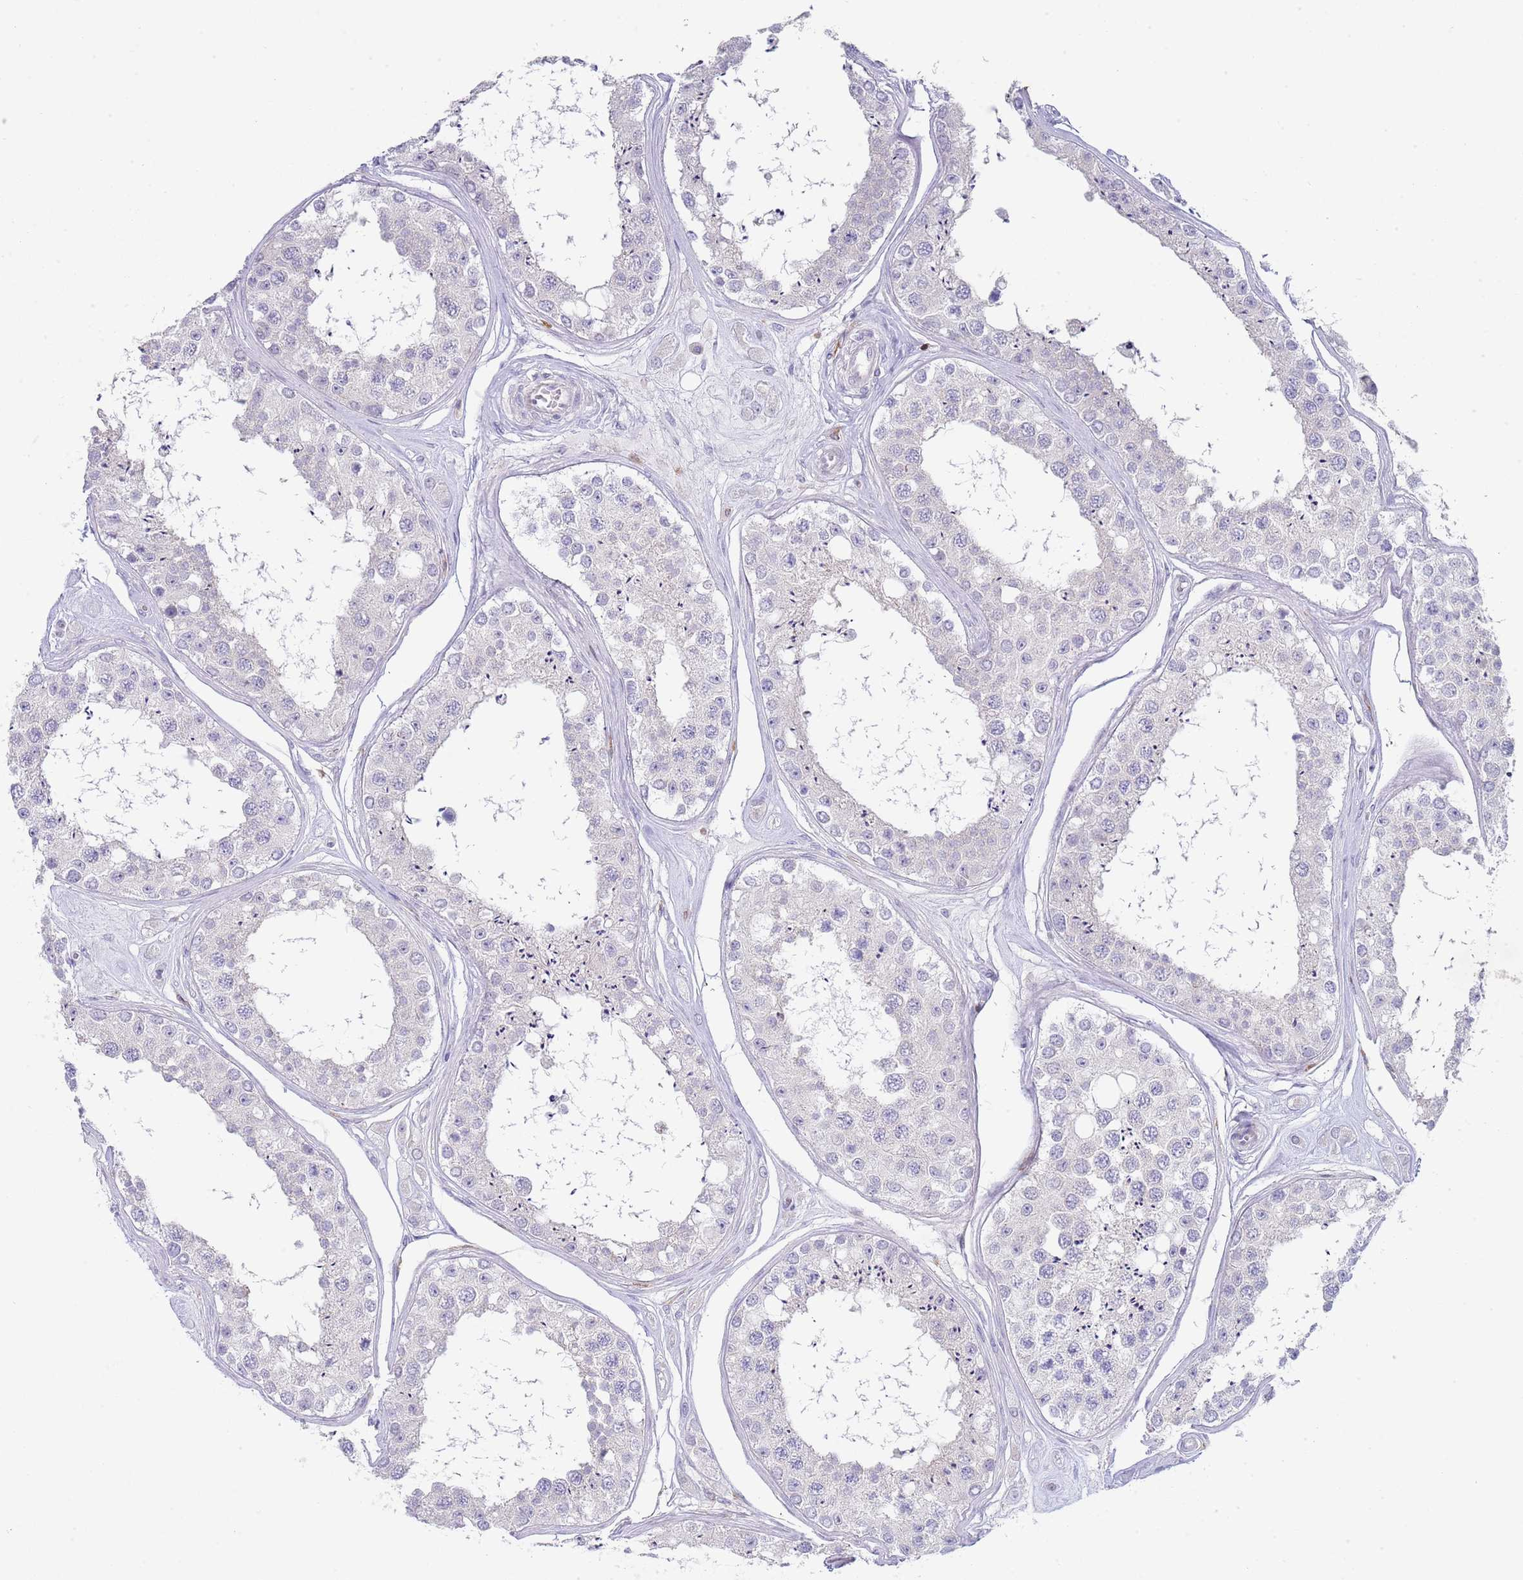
{"staining": {"intensity": "negative", "quantity": "none", "location": "none"}, "tissue": "testis", "cell_type": "Cells in seminiferous ducts", "image_type": "normal", "snomed": [{"axis": "morphology", "description": "Normal tissue, NOS"}, {"axis": "topography", "description": "Testis"}], "caption": "A micrograph of testis stained for a protein shows no brown staining in cells in seminiferous ducts.", "gene": "LPXN", "patient": {"sex": "male", "age": 25}}